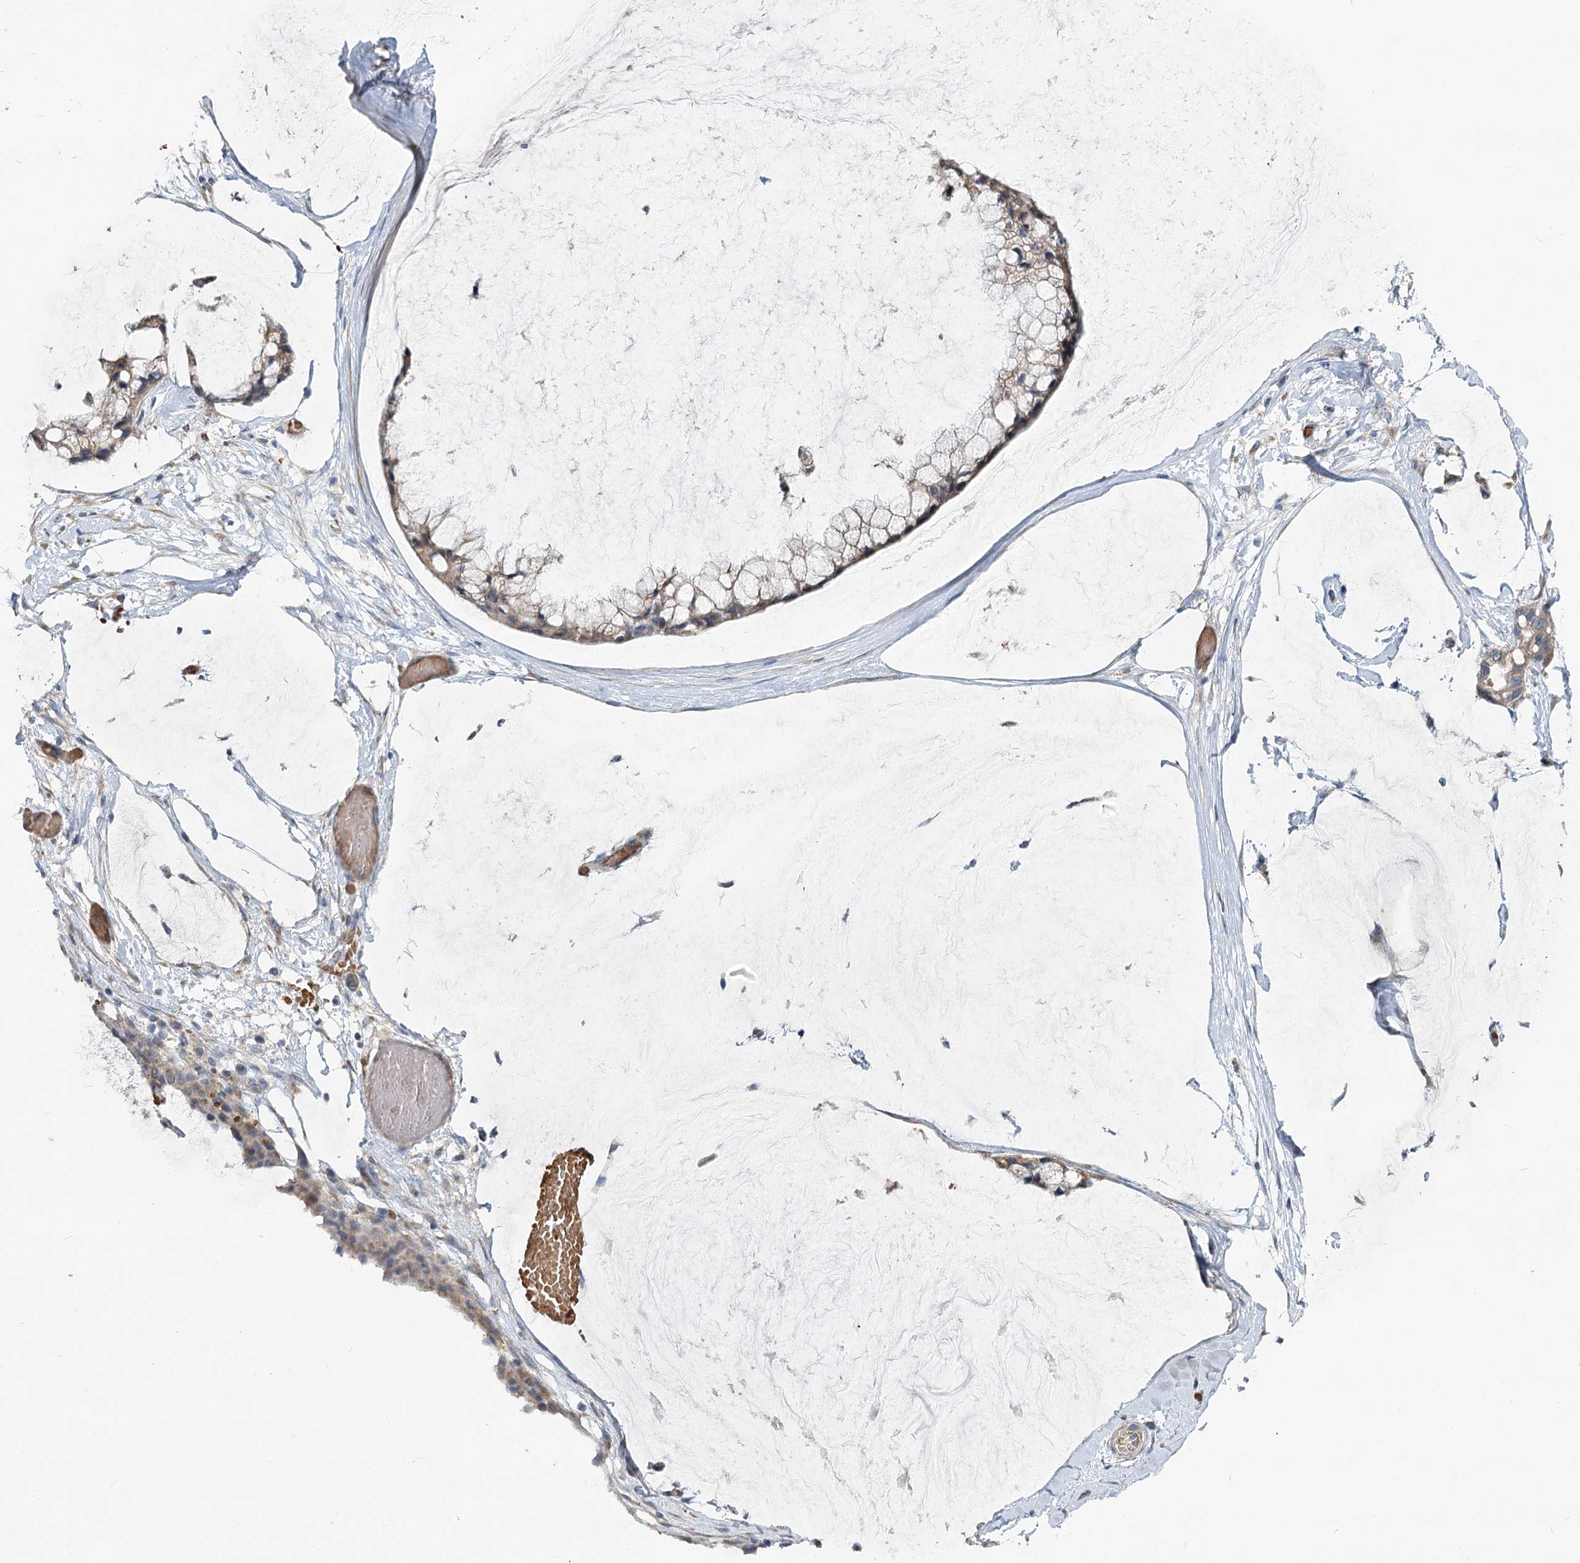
{"staining": {"intensity": "weak", "quantity": "25%-75%", "location": "cytoplasmic/membranous"}, "tissue": "ovarian cancer", "cell_type": "Tumor cells", "image_type": "cancer", "snomed": [{"axis": "morphology", "description": "Cystadenocarcinoma, mucinous, NOS"}, {"axis": "topography", "description": "Ovary"}], "caption": "The image shows staining of ovarian cancer, revealing weak cytoplasmic/membranous protein staining (brown color) within tumor cells.", "gene": "CIB4", "patient": {"sex": "female", "age": 39}}